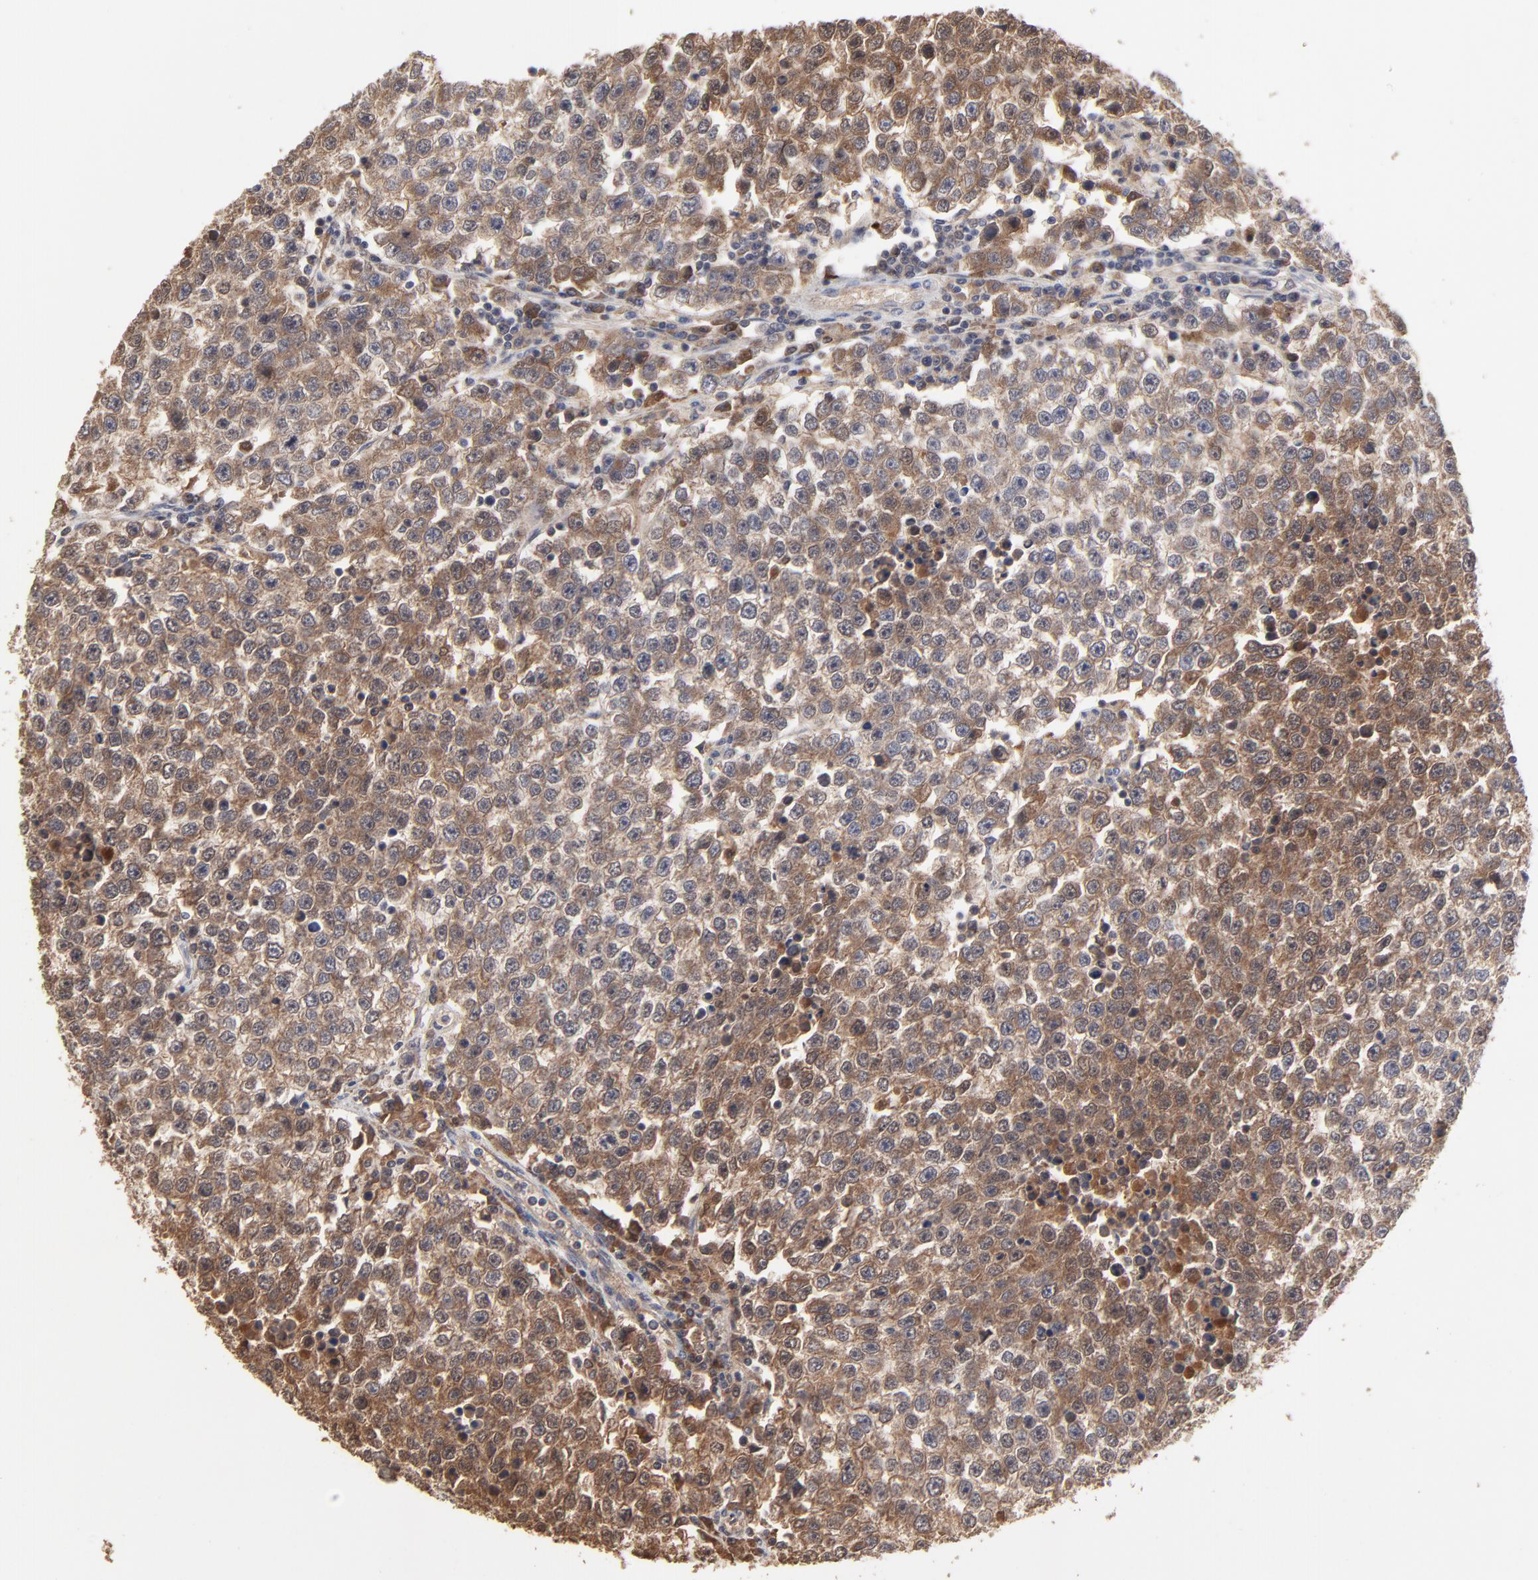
{"staining": {"intensity": "moderate", "quantity": ">75%", "location": "cytoplasmic/membranous"}, "tissue": "testis cancer", "cell_type": "Tumor cells", "image_type": "cancer", "snomed": [{"axis": "morphology", "description": "Seminoma, NOS"}, {"axis": "topography", "description": "Testis"}], "caption": "High-magnification brightfield microscopy of testis cancer (seminoma) stained with DAB (brown) and counterstained with hematoxylin (blue). tumor cells exhibit moderate cytoplasmic/membranous positivity is present in approximately>75% of cells.", "gene": "VPREB3", "patient": {"sex": "male", "age": 36}}